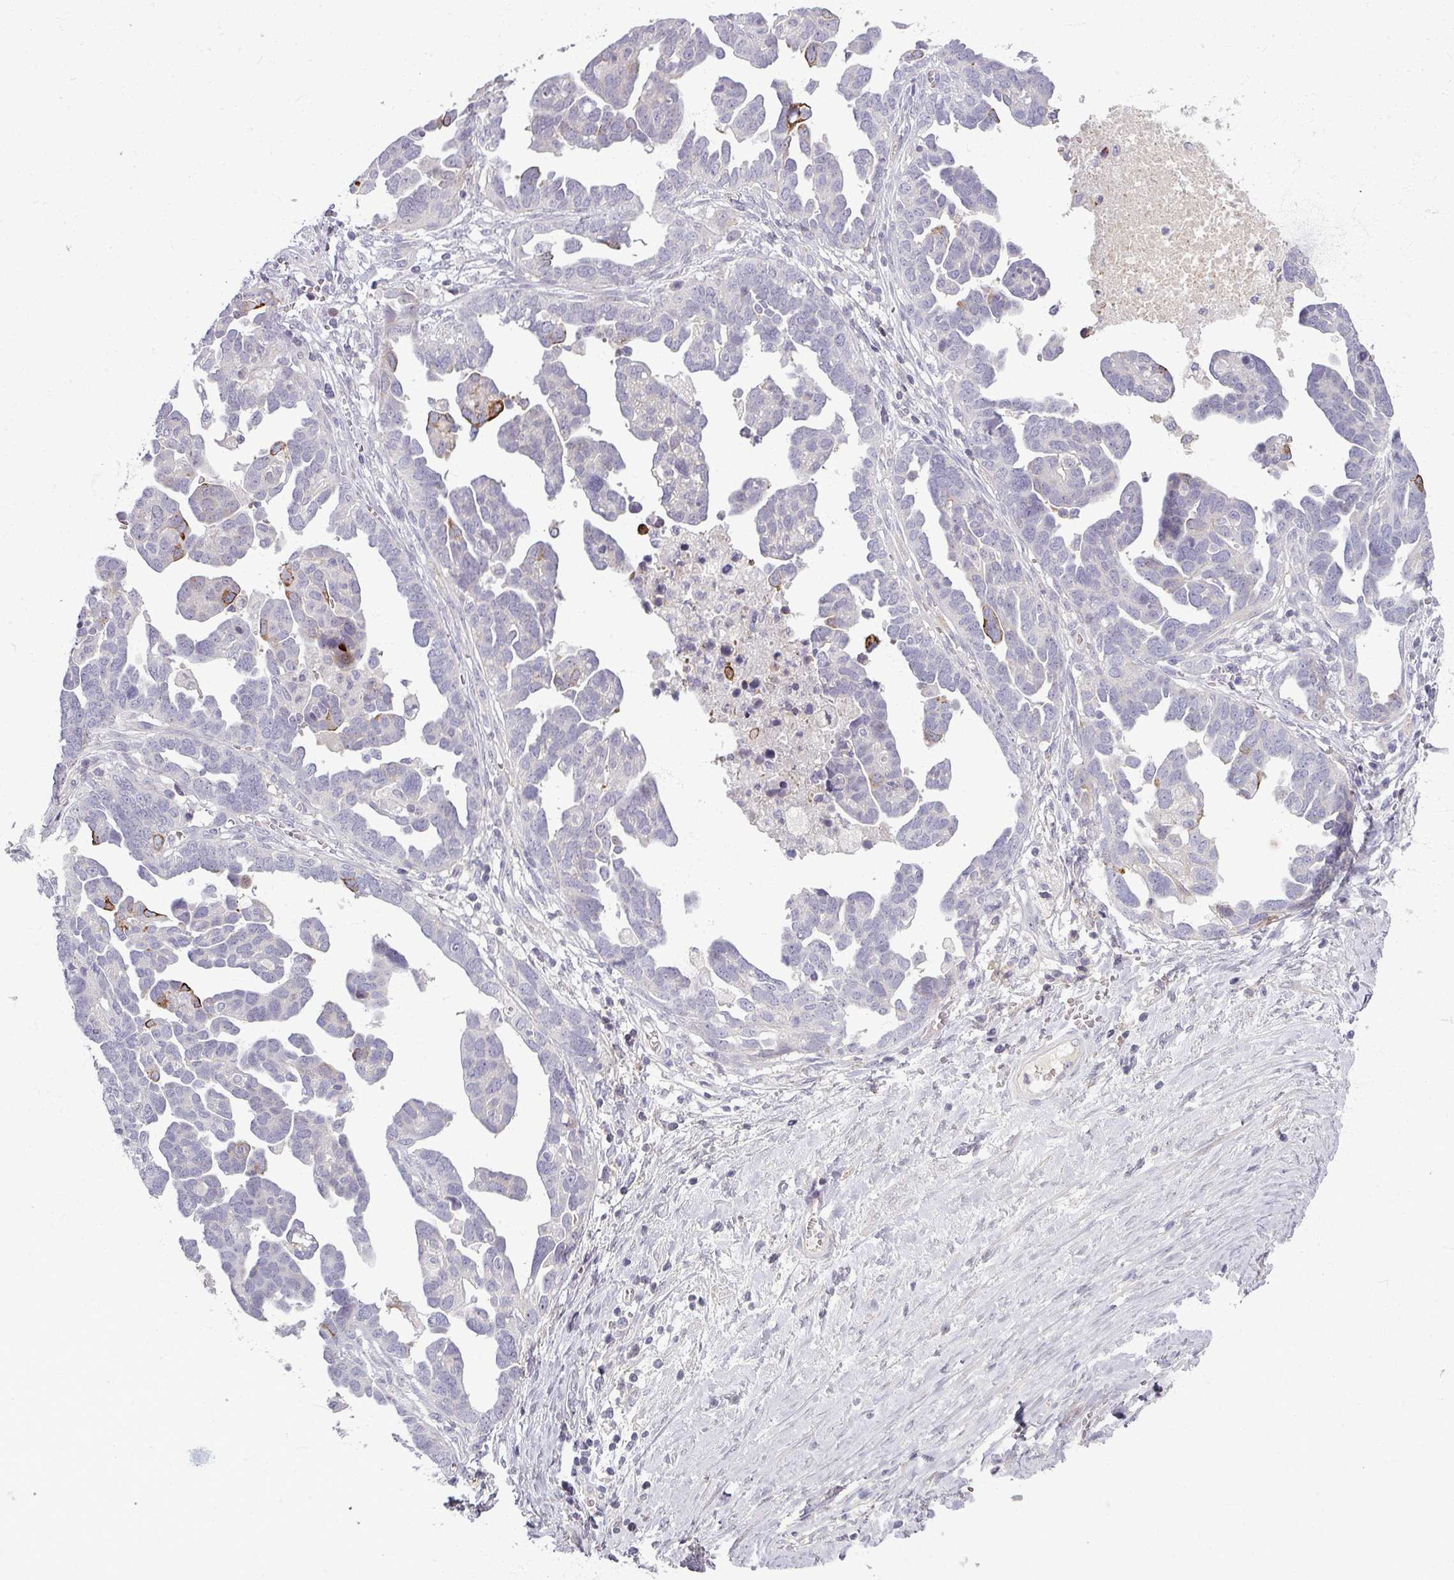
{"staining": {"intensity": "moderate", "quantity": "<25%", "location": "cytoplasmic/membranous"}, "tissue": "ovarian cancer", "cell_type": "Tumor cells", "image_type": "cancer", "snomed": [{"axis": "morphology", "description": "Cystadenocarcinoma, serous, NOS"}, {"axis": "topography", "description": "Ovary"}], "caption": "IHC (DAB (3,3'-diaminobenzidine)) staining of human ovarian serous cystadenocarcinoma shows moderate cytoplasmic/membranous protein positivity in about <25% of tumor cells.", "gene": "TTLL7", "patient": {"sex": "female", "age": 54}}